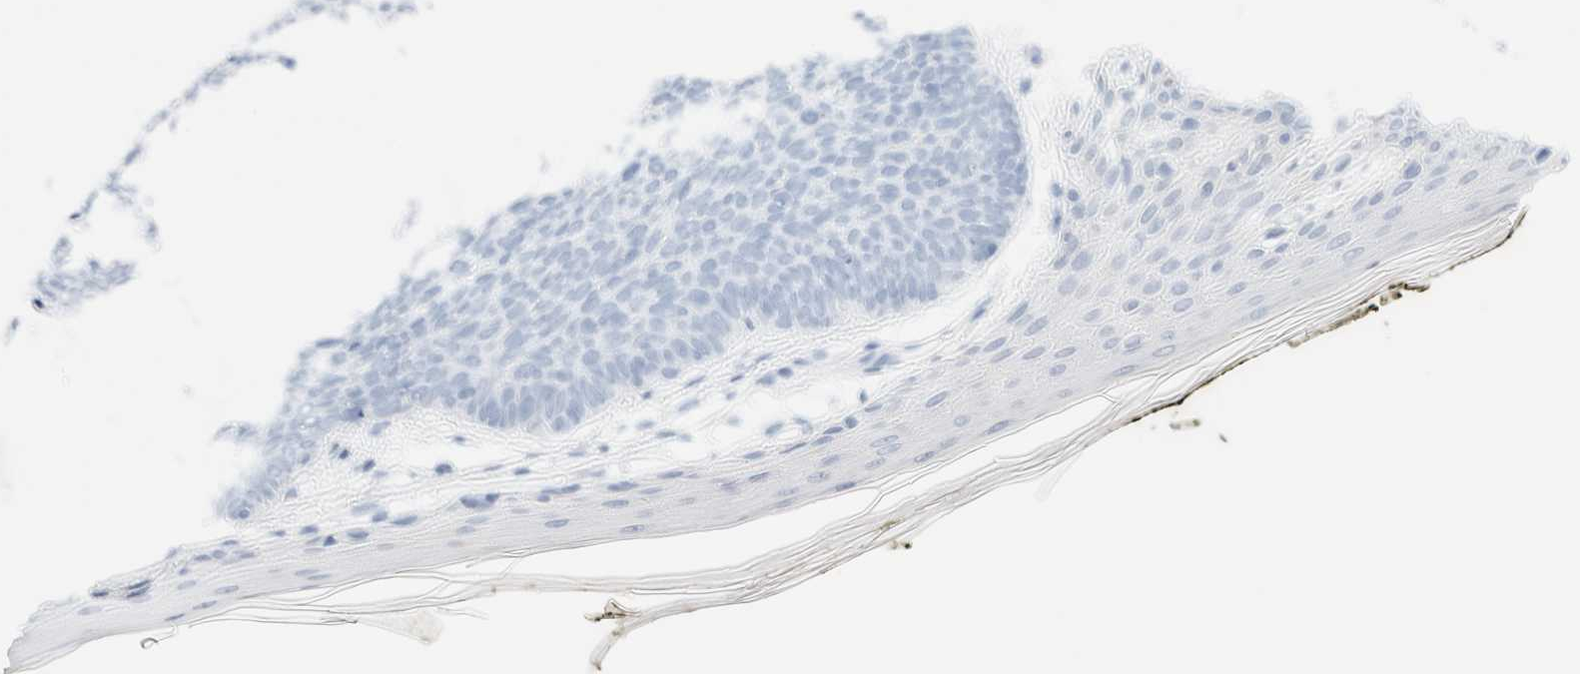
{"staining": {"intensity": "negative", "quantity": "none", "location": "none"}, "tissue": "skin cancer", "cell_type": "Tumor cells", "image_type": "cancer", "snomed": [{"axis": "morphology", "description": "Normal tissue, NOS"}, {"axis": "morphology", "description": "Basal cell carcinoma"}, {"axis": "topography", "description": "Skin"}], "caption": "High magnification brightfield microscopy of skin cancer (basal cell carcinoma) stained with DAB (brown) and counterstained with hematoxylin (blue): tumor cells show no significant staining.", "gene": "DPYS", "patient": {"sex": "male", "age": 50}}